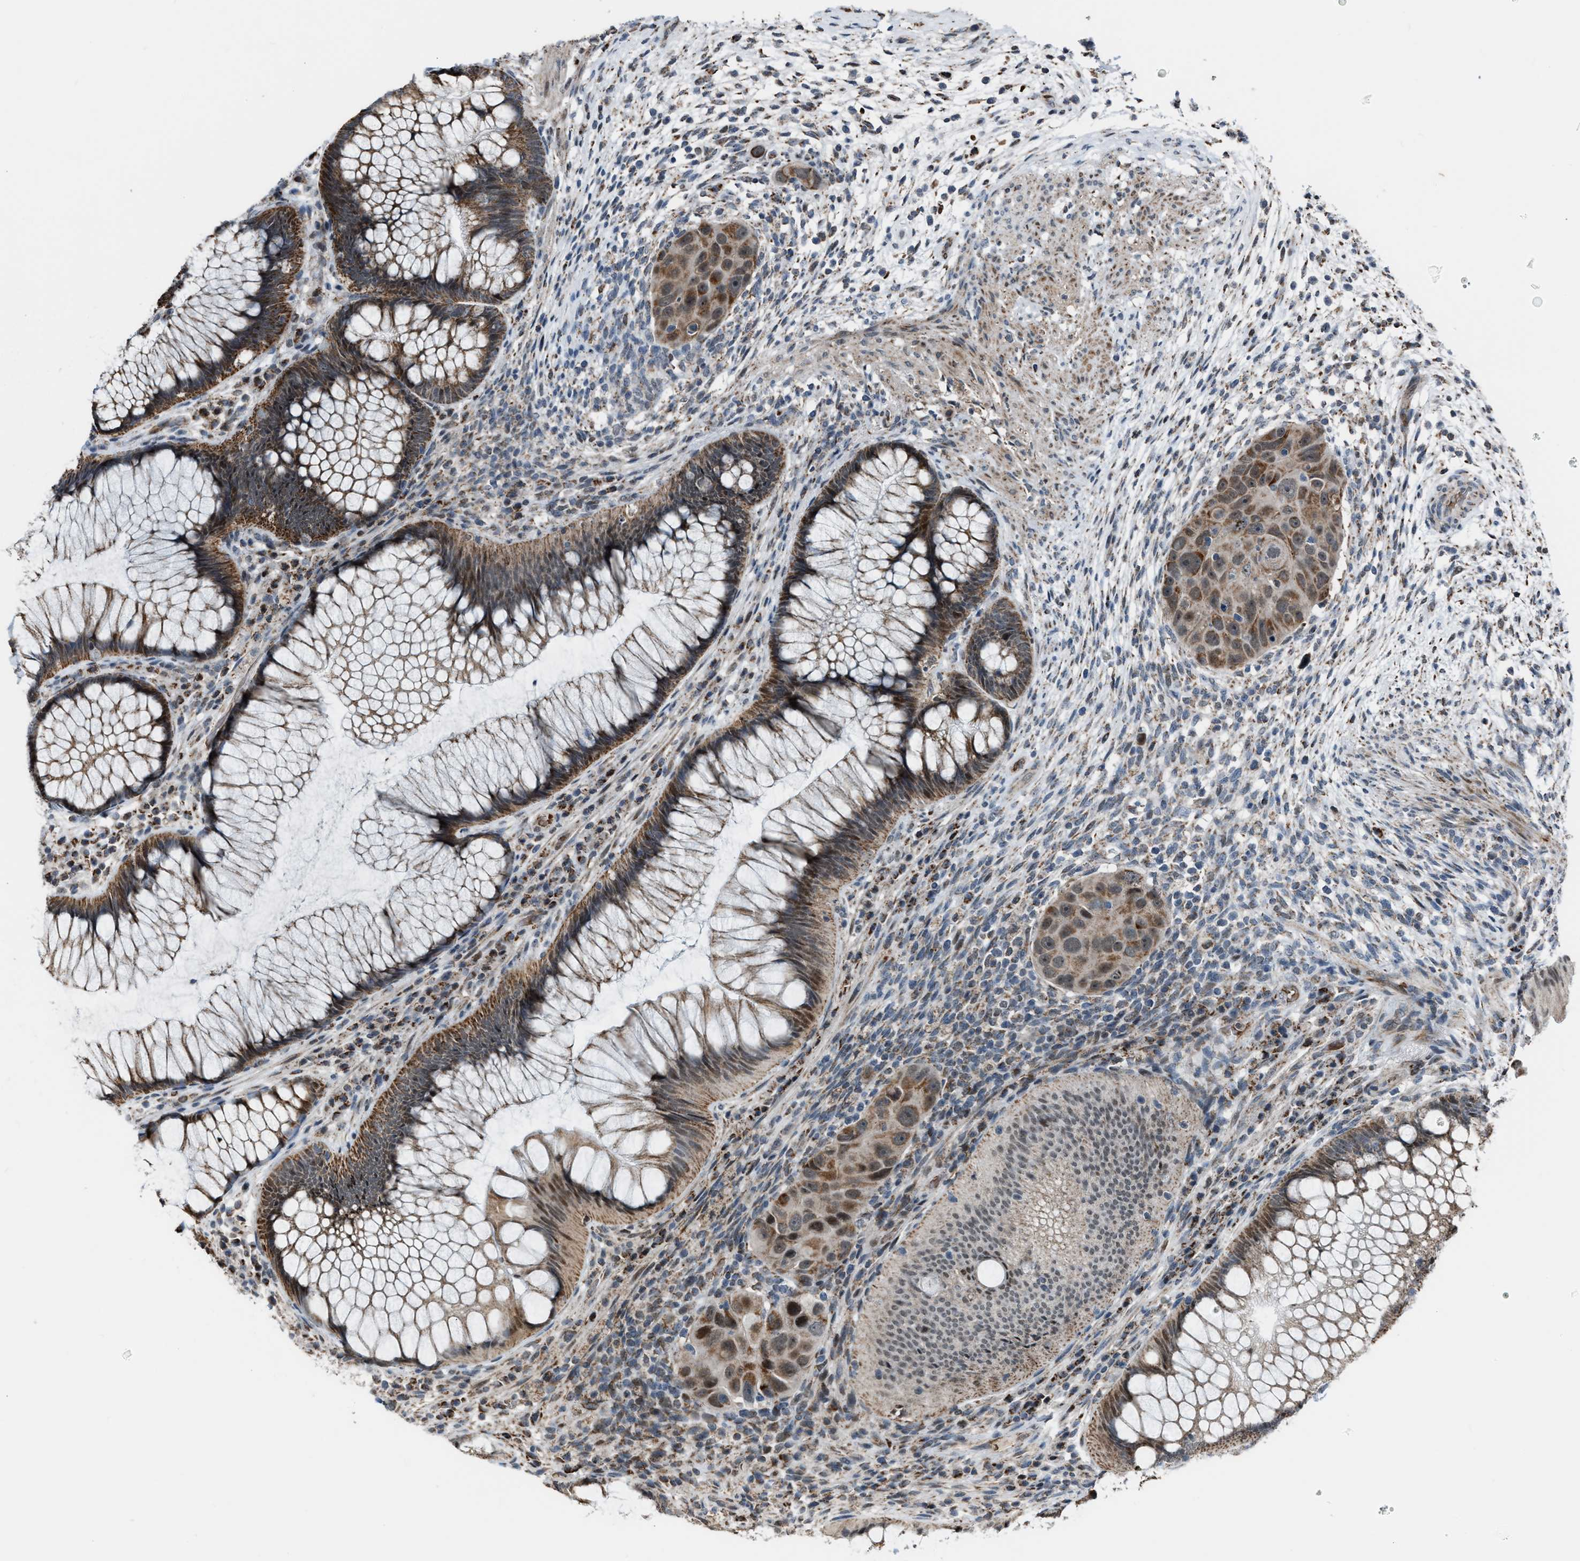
{"staining": {"intensity": "strong", "quantity": ">75%", "location": "cytoplasmic/membranous"}, "tissue": "rectum", "cell_type": "Glandular cells", "image_type": "normal", "snomed": [{"axis": "morphology", "description": "Normal tissue, NOS"}, {"axis": "topography", "description": "Rectum"}], "caption": "An immunohistochemistry (IHC) photomicrograph of unremarkable tissue is shown. Protein staining in brown labels strong cytoplasmic/membranous positivity in rectum within glandular cells. Immunohistochemistry (ihc) stains the protein of interest in brown and the nuclei are stained blue.", "gene": "CHN2", "patient": {"sex": "male", "age": 51}}